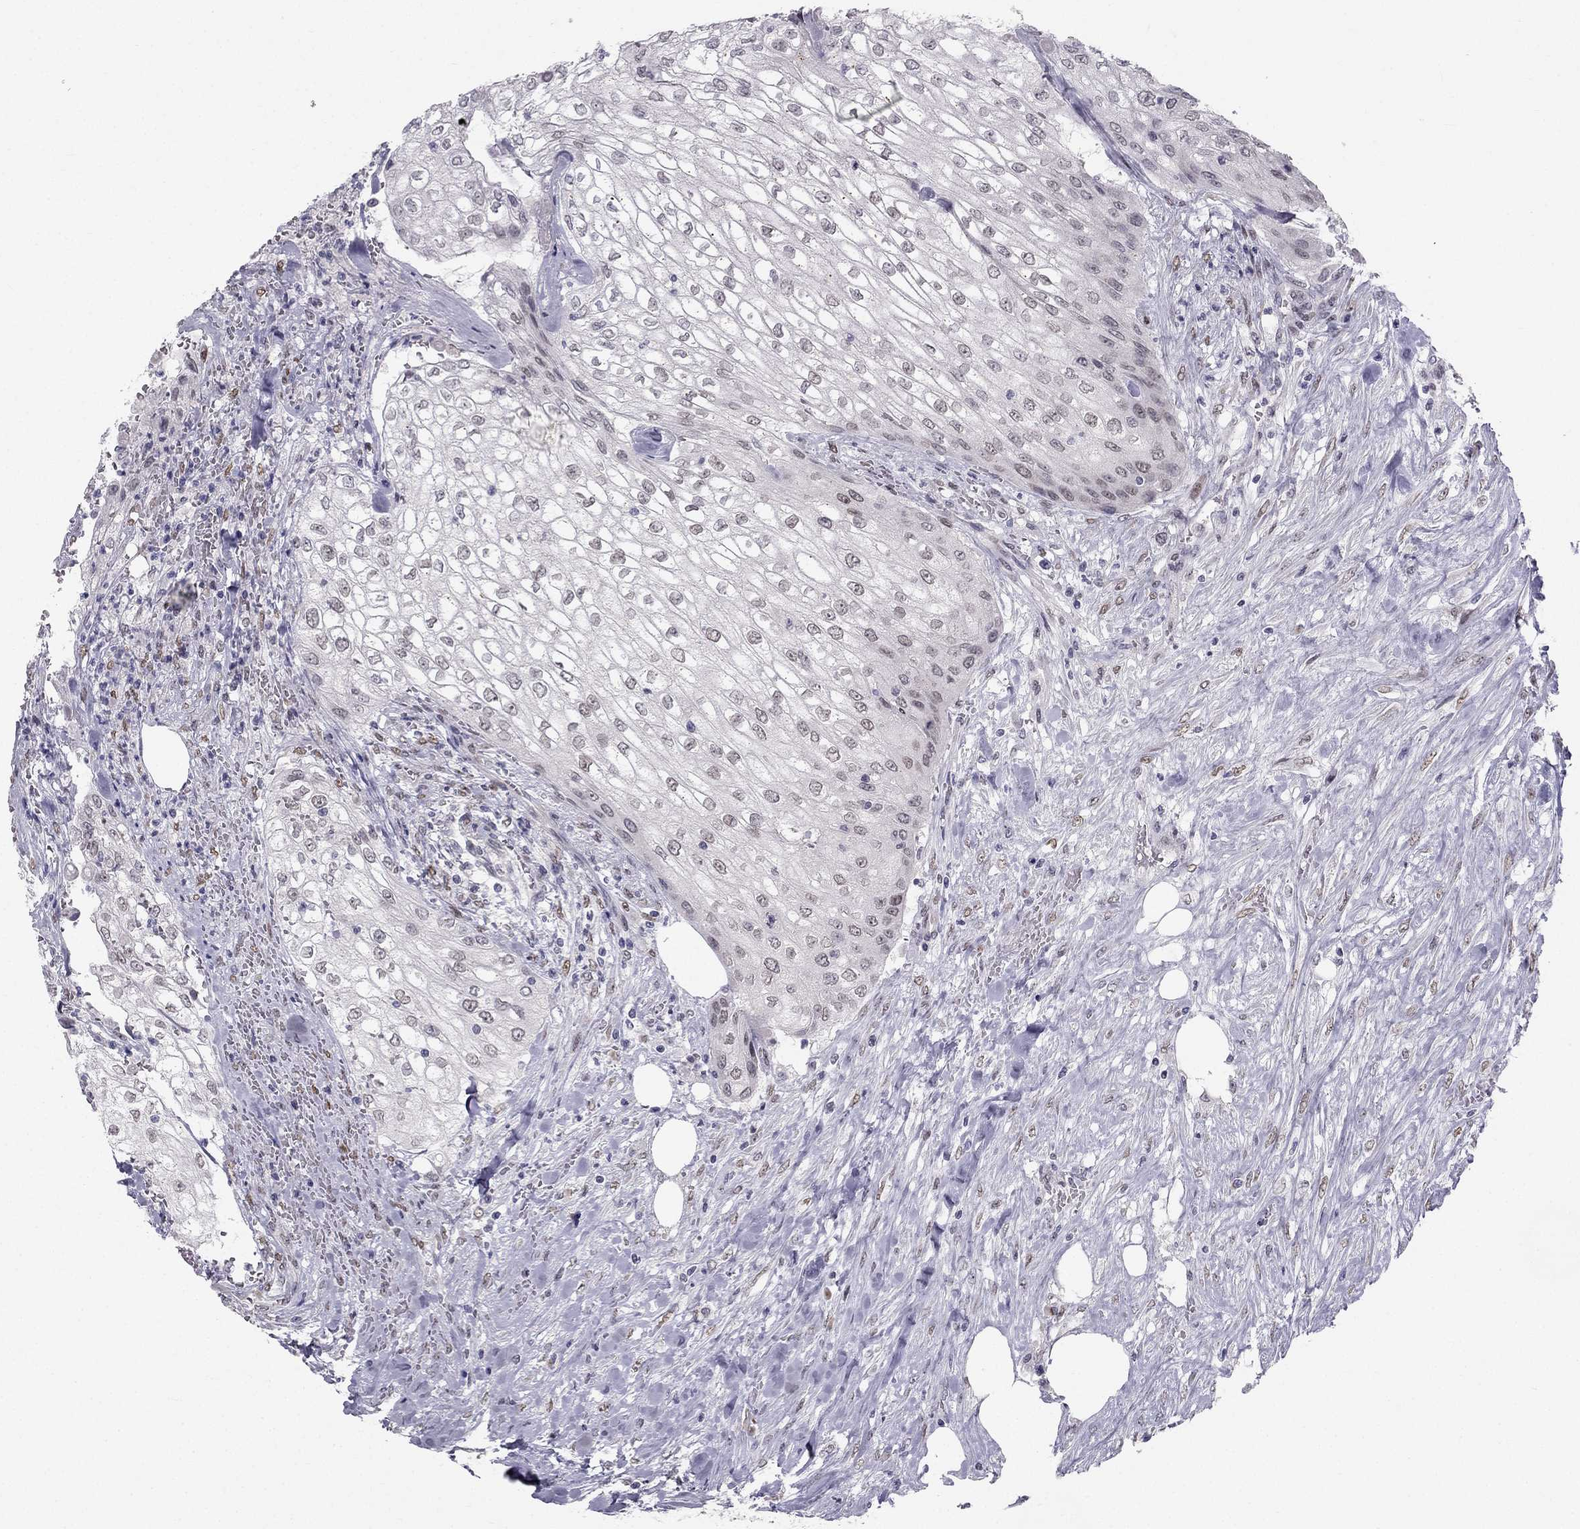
{"staining": {"intensity": "negative", "quantity": "none", "location": "none"}, "tissue": "urothelial cancer", "cell_type": "Tumor cells", "image_type": "cancer", "snomed": [{"axis": "morphology", "description": "Urothelial carcinoma, High grade"}, {"axis": "topography", "description": "Urinary bladder"}], "caption": "A photomicrograph of human high-grade urothelial carcinoma is negative for staining in tumor cells.", "gene": "TRPS1", "patient": {"sex": "male", "age": 62}}